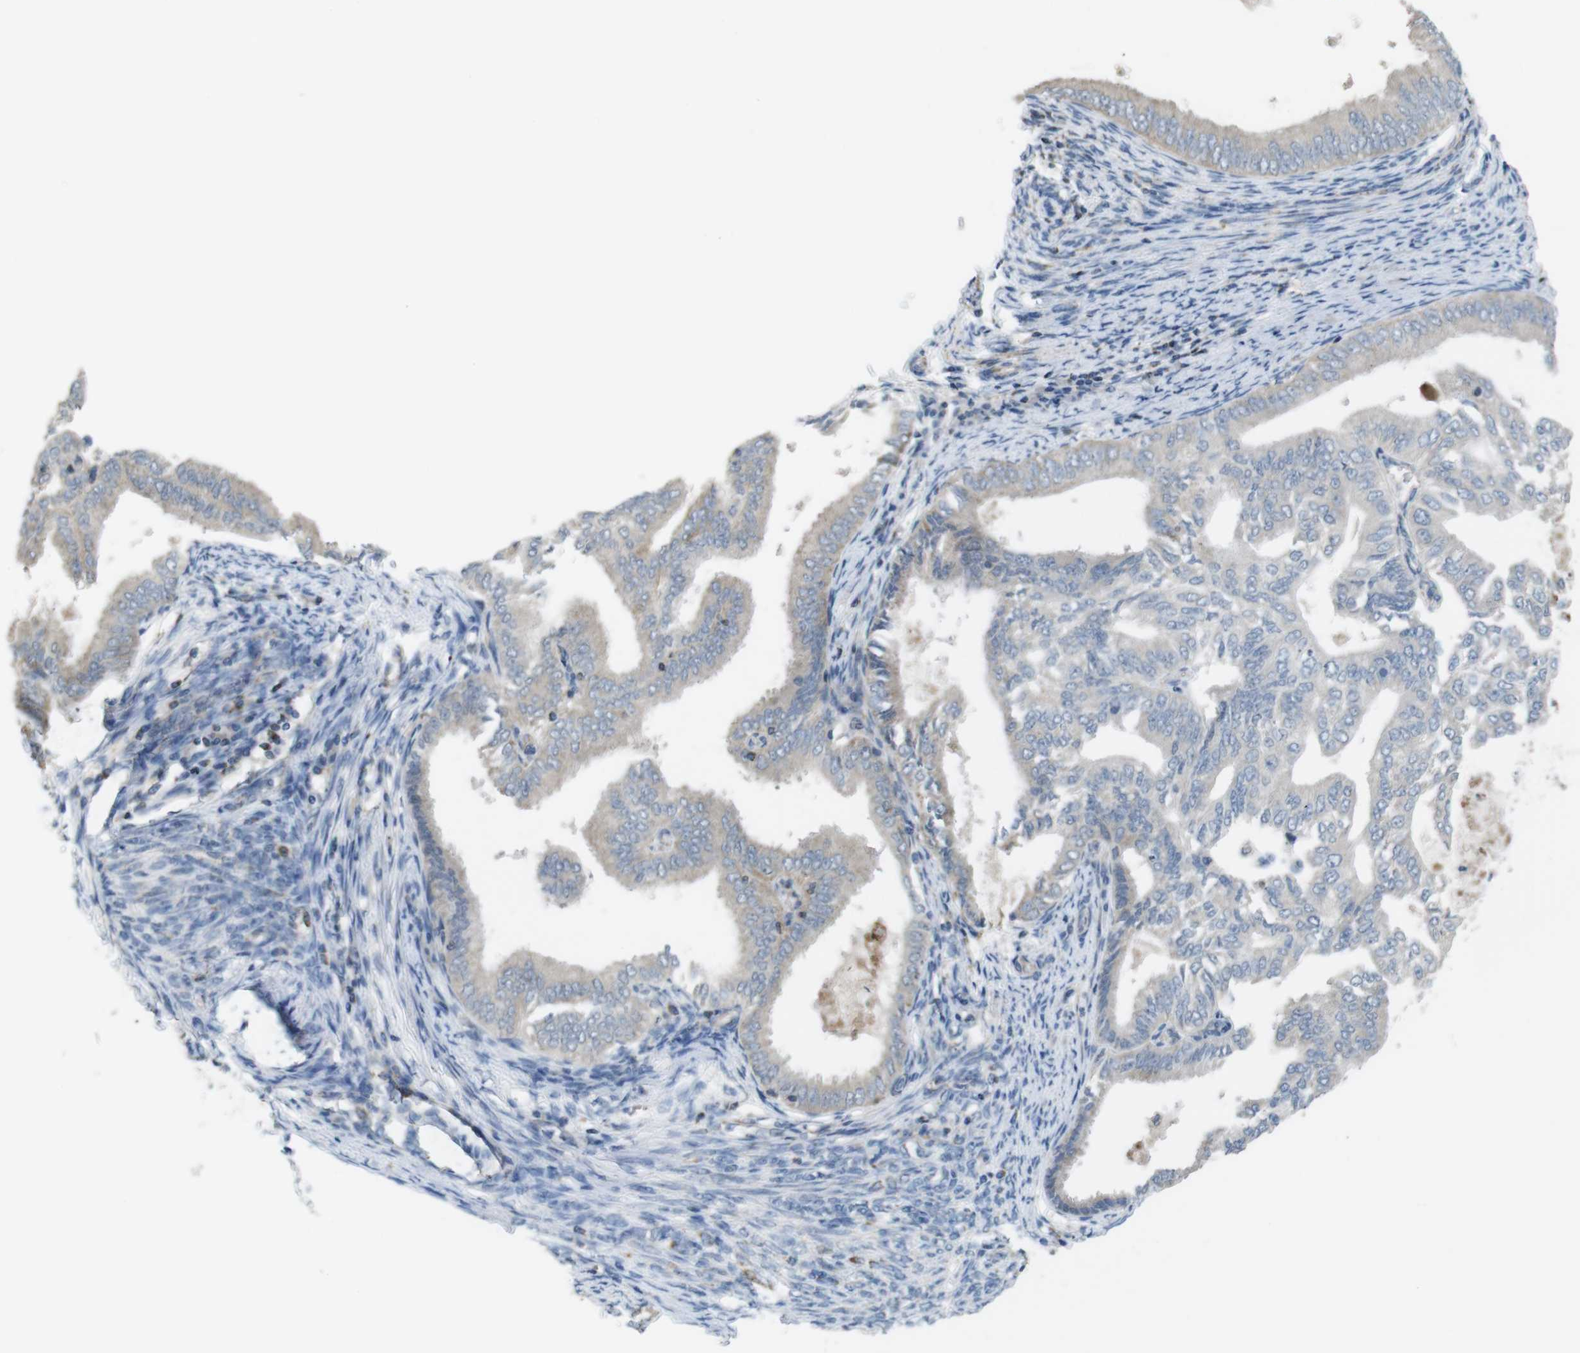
{"staining": {"intensity": "negative", "quantity": "none", "location": "none"}, "tissue": "endometrial cancer", "cell_type": "Tumor cells", "image_type": "cancer", "snomed": [{"axis": "morphology", "description": "Adenocarcinoma, NOS"}, {"axis": "topography", "description": "Endometrium"}], "caption": "Tumor cells are negative for brown protein staining in endometrial cancer (adenocarcinoma). The staining is performed using DAB (3,3'-diaminobenzidine) brown chromogen with nuclei counter-stained in using hematoxylin.", "gene": "GRIK2", "patient": {"sex": "female", "age": 58}}